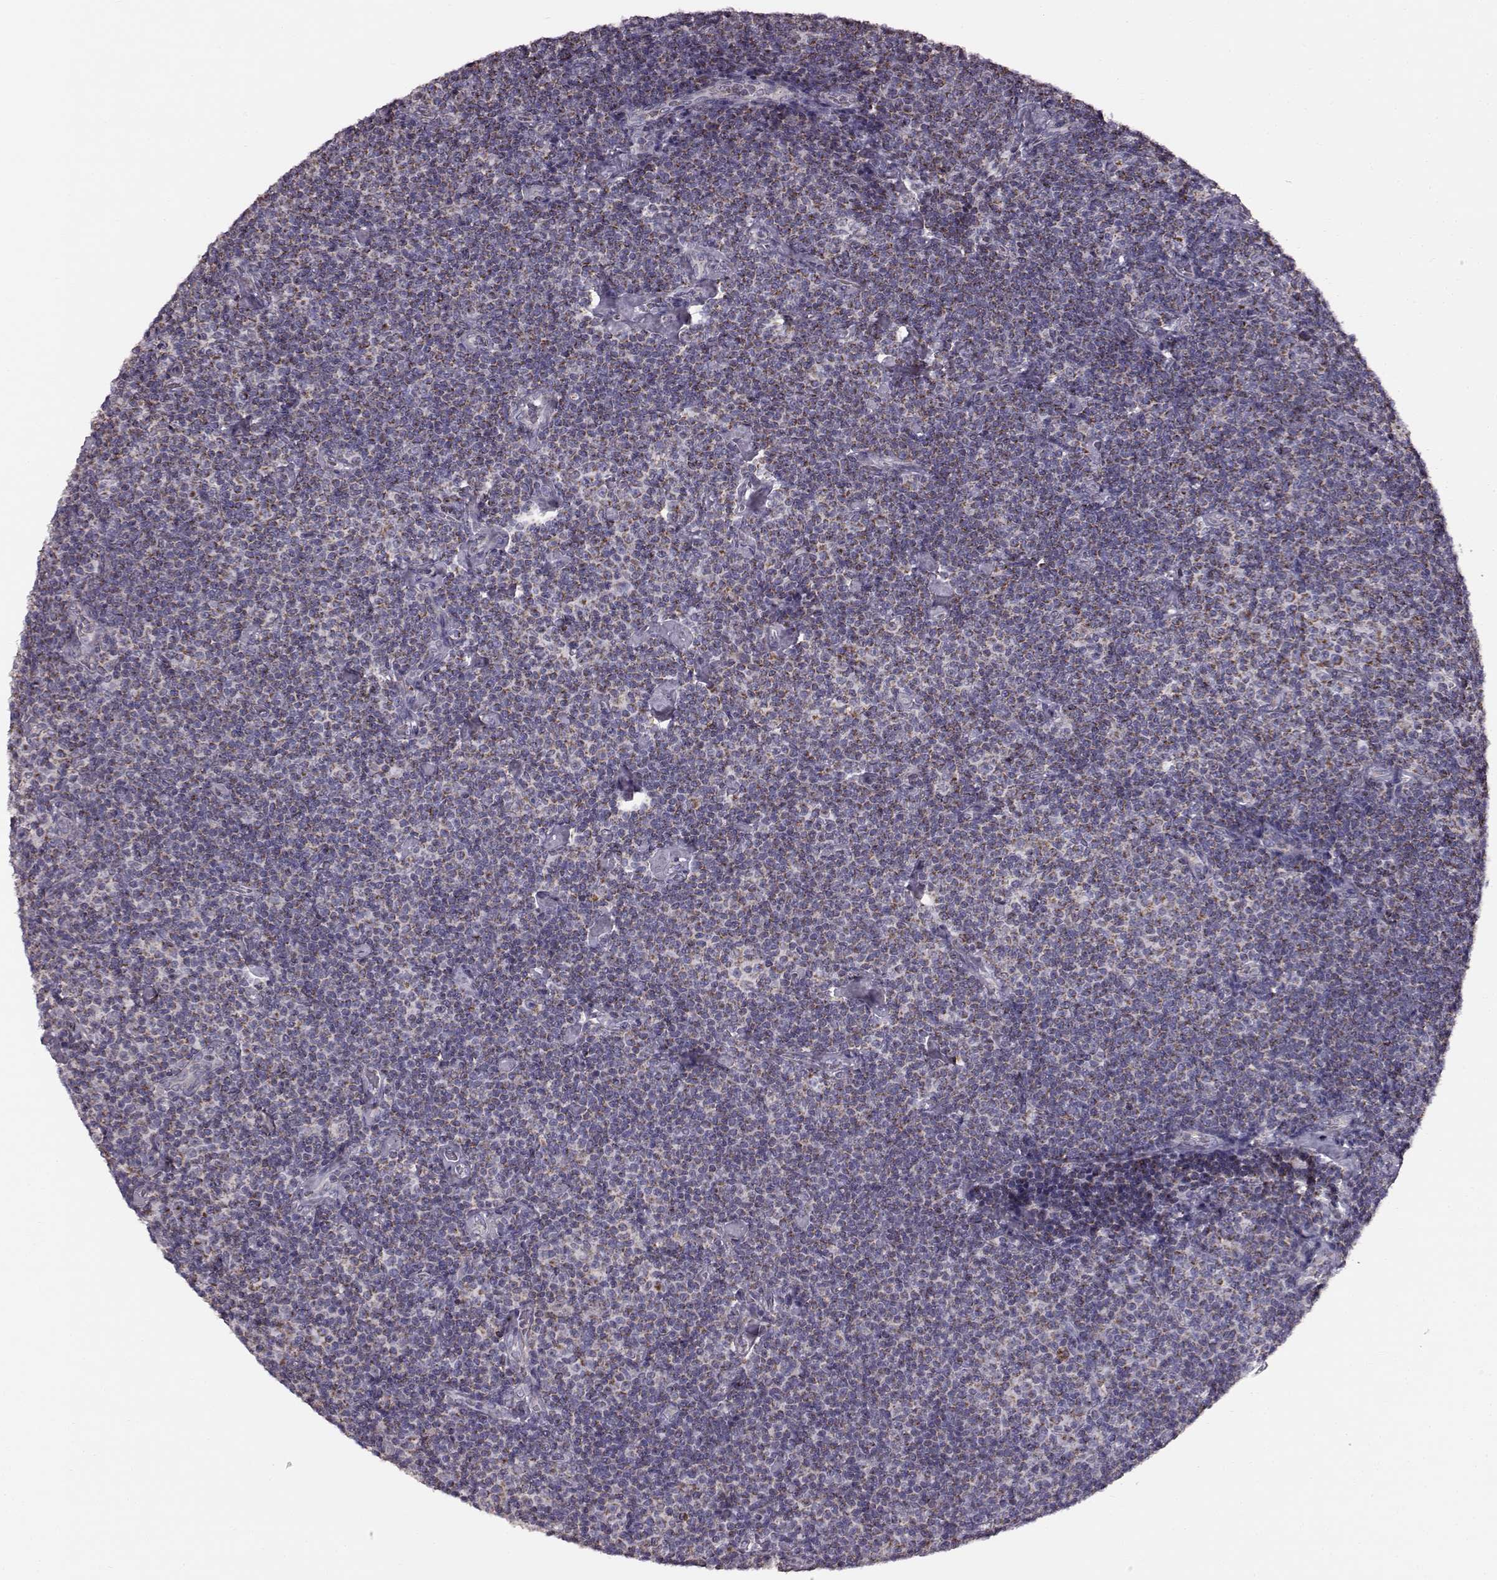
{"staining": {"intensity": "moderate", "quantity": ">75%", "location": "cytoplasmic/membranous"}, "tissue": "lymphoma", "cell_type": "Tumor cells", "image_type": "cancer", "snomed": [{"axis": "morphology", "description": "Malignant lymphoma, non-Hodgkin's type, Low grade"}, {"axis": "topography", "description": "Lymph node"}], "caption": "Low-grade malignant lymphoma, non-Hodgkin's type tissue reveals moderate cytoplasmic/membranous staining in approximately >75% of tumor cells", "gene": "FAM8A1", "patient": {"sex": "male", "age": 81}}